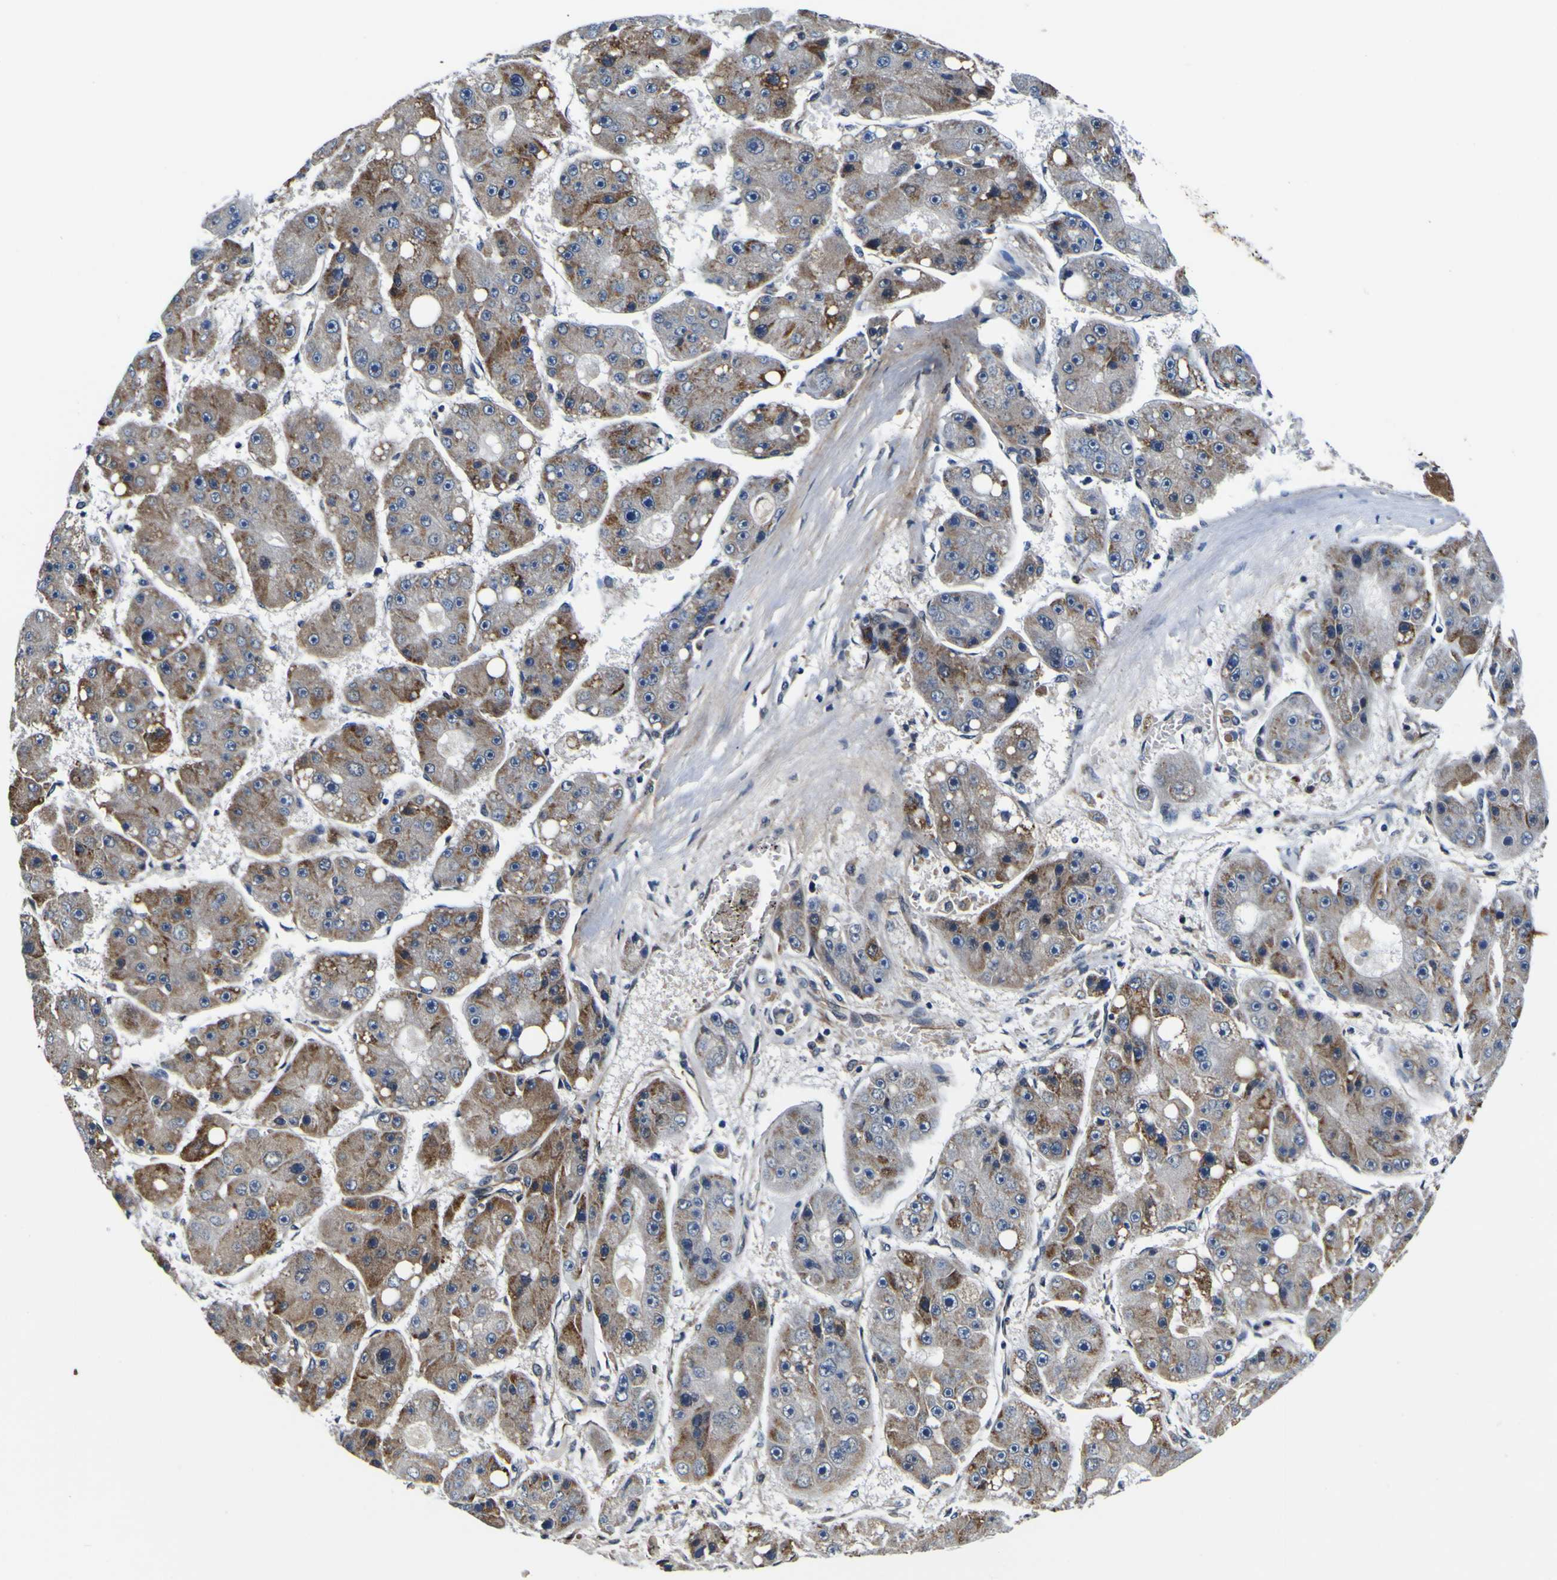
{"staining": {"intensity": "moderate", "quantity": "25%-75%", "location": "cytoplasmic/membranous"}, "tissue": "liver cancer", "cell_type": "Tumor cells", "image_type": "cancer", "snomed": [{"axis": "morphology", "description": "Carcinoma, Hepatocellular, NOS"}, {"axis": "topography", "description": "Liver"}], "caption": "Immunohistochemical staining of human liver cancer (hepatocellular carcinoma) demonstrates medium levels of moderate cytoplasmic/membranous positivity in approximately 25%-75% of tumor cells.", "gene": "POSTN", "patient": {"sex": "female", "age": 61}}